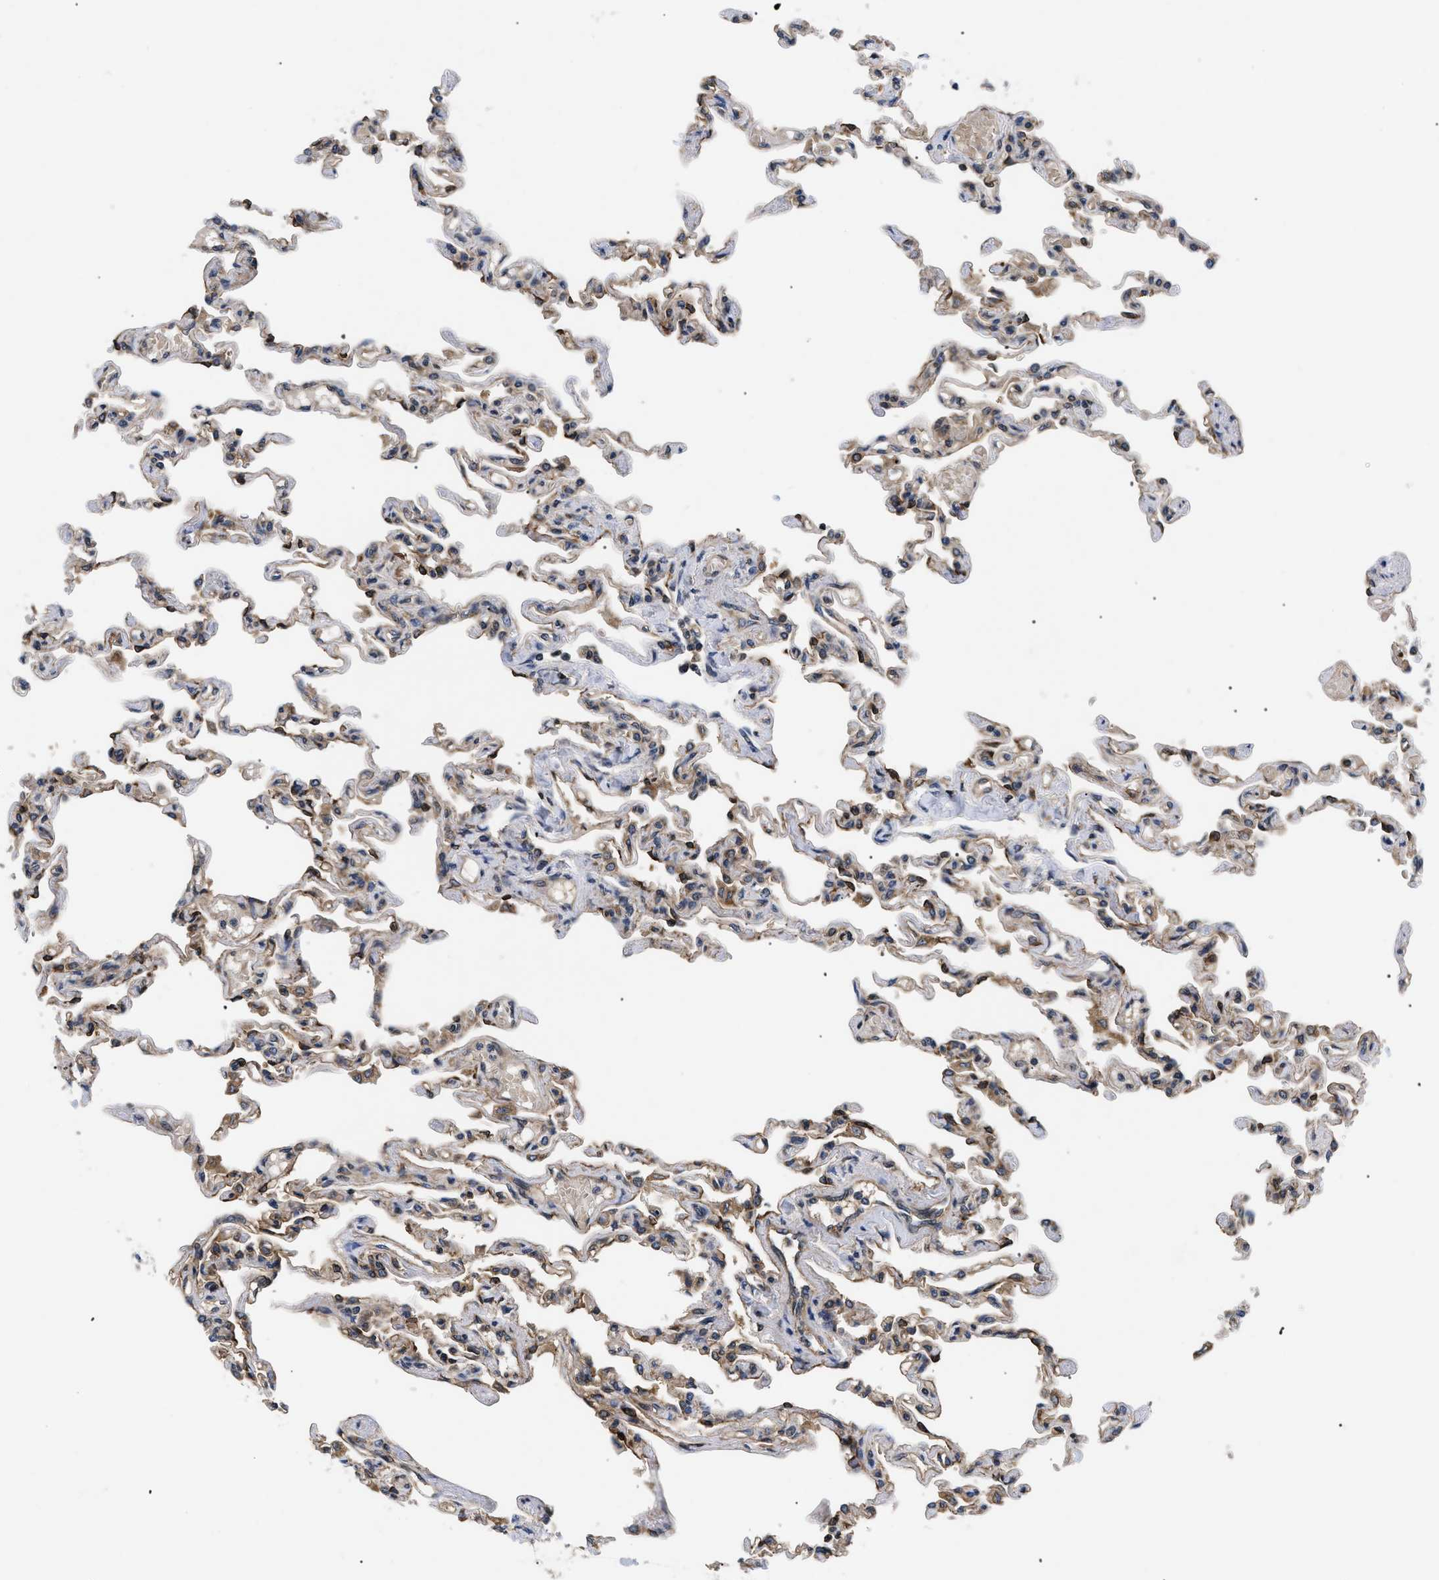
{"staining": {"intensity": "moderate", "quantity": "25%-75%", "location": "cytoplasmic/membranous"}, "tissue": "lung", "cell_type": "Alveolar cells", "image_type": "normal", "snomed": [{"axis": "morphology", "description": "Normal tissue, NOS"}, {"axis": "topography", "description": "Lung"}], "caption": "This is a photomicrograph of immunohistochemistry (IHC) staining of normal lung, which shows moderate expression in the cytoplasmic/membranous of alveolar cells.", "gene": "HMGCR", "patient": {"sex": "male", "age": 21}}